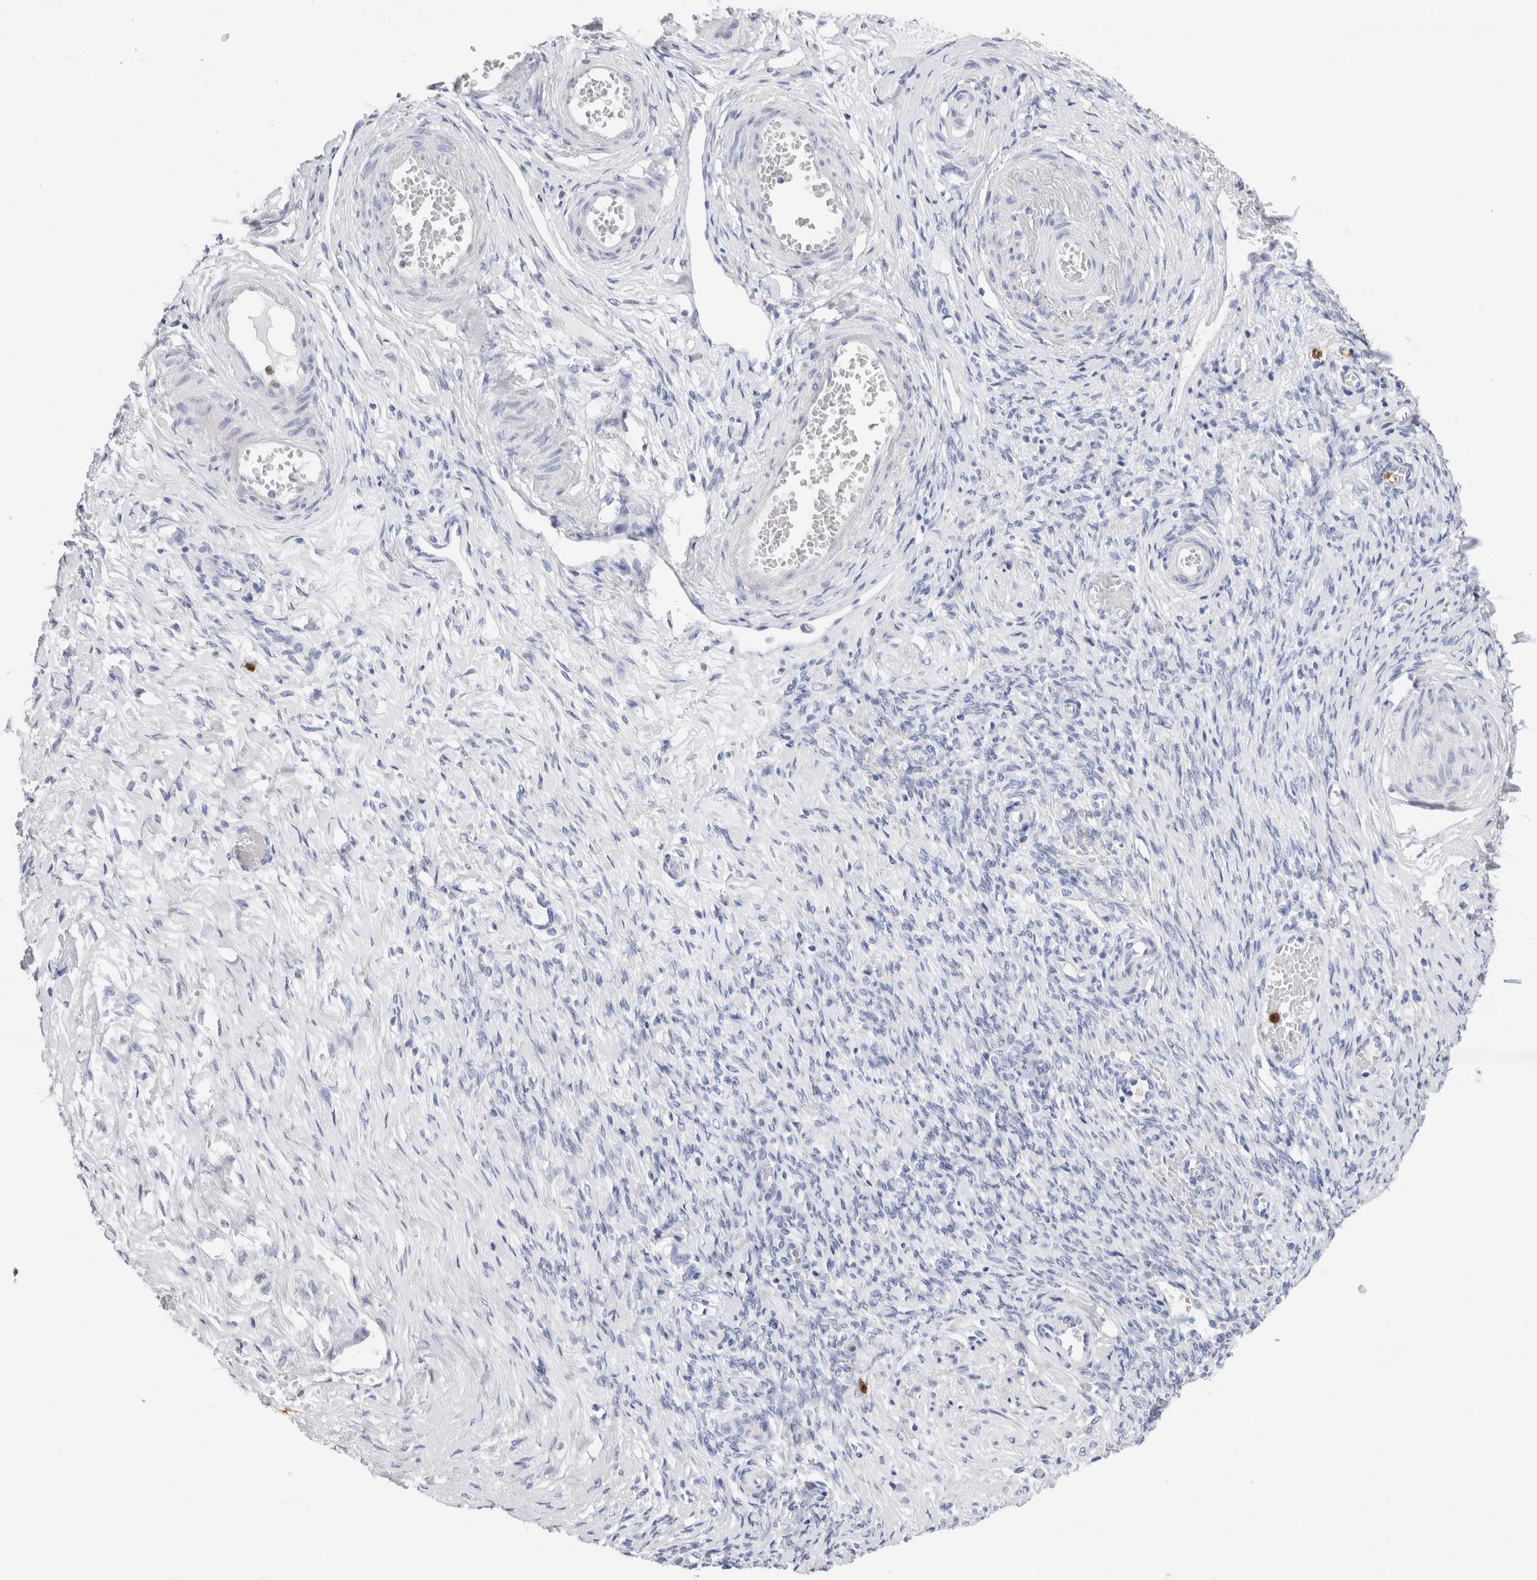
{"staining": {"intensity": "negative", "quantity": "none", "location": "none"}, "tissue": "adipose tissue", "cell_type": "Adipocytes", "image_type": "normal", "snomed": [{"axis": "morphology", "description": "Normal tissue, NOS"}, {"axis": "topography", "description": "Vascular tissue"}, {"axis": "topography", "description": "Fallopian tube"}, {"axis": "topography", "description": "Ovary"}], "caption": "Immunohistochemistry histopathology image of benign human adipose tissue stained for a protein (brown), which shows no positivity in adipocytes.", "gene": "SLC10A5", "patient": {"sex": "female", "age": 67}}